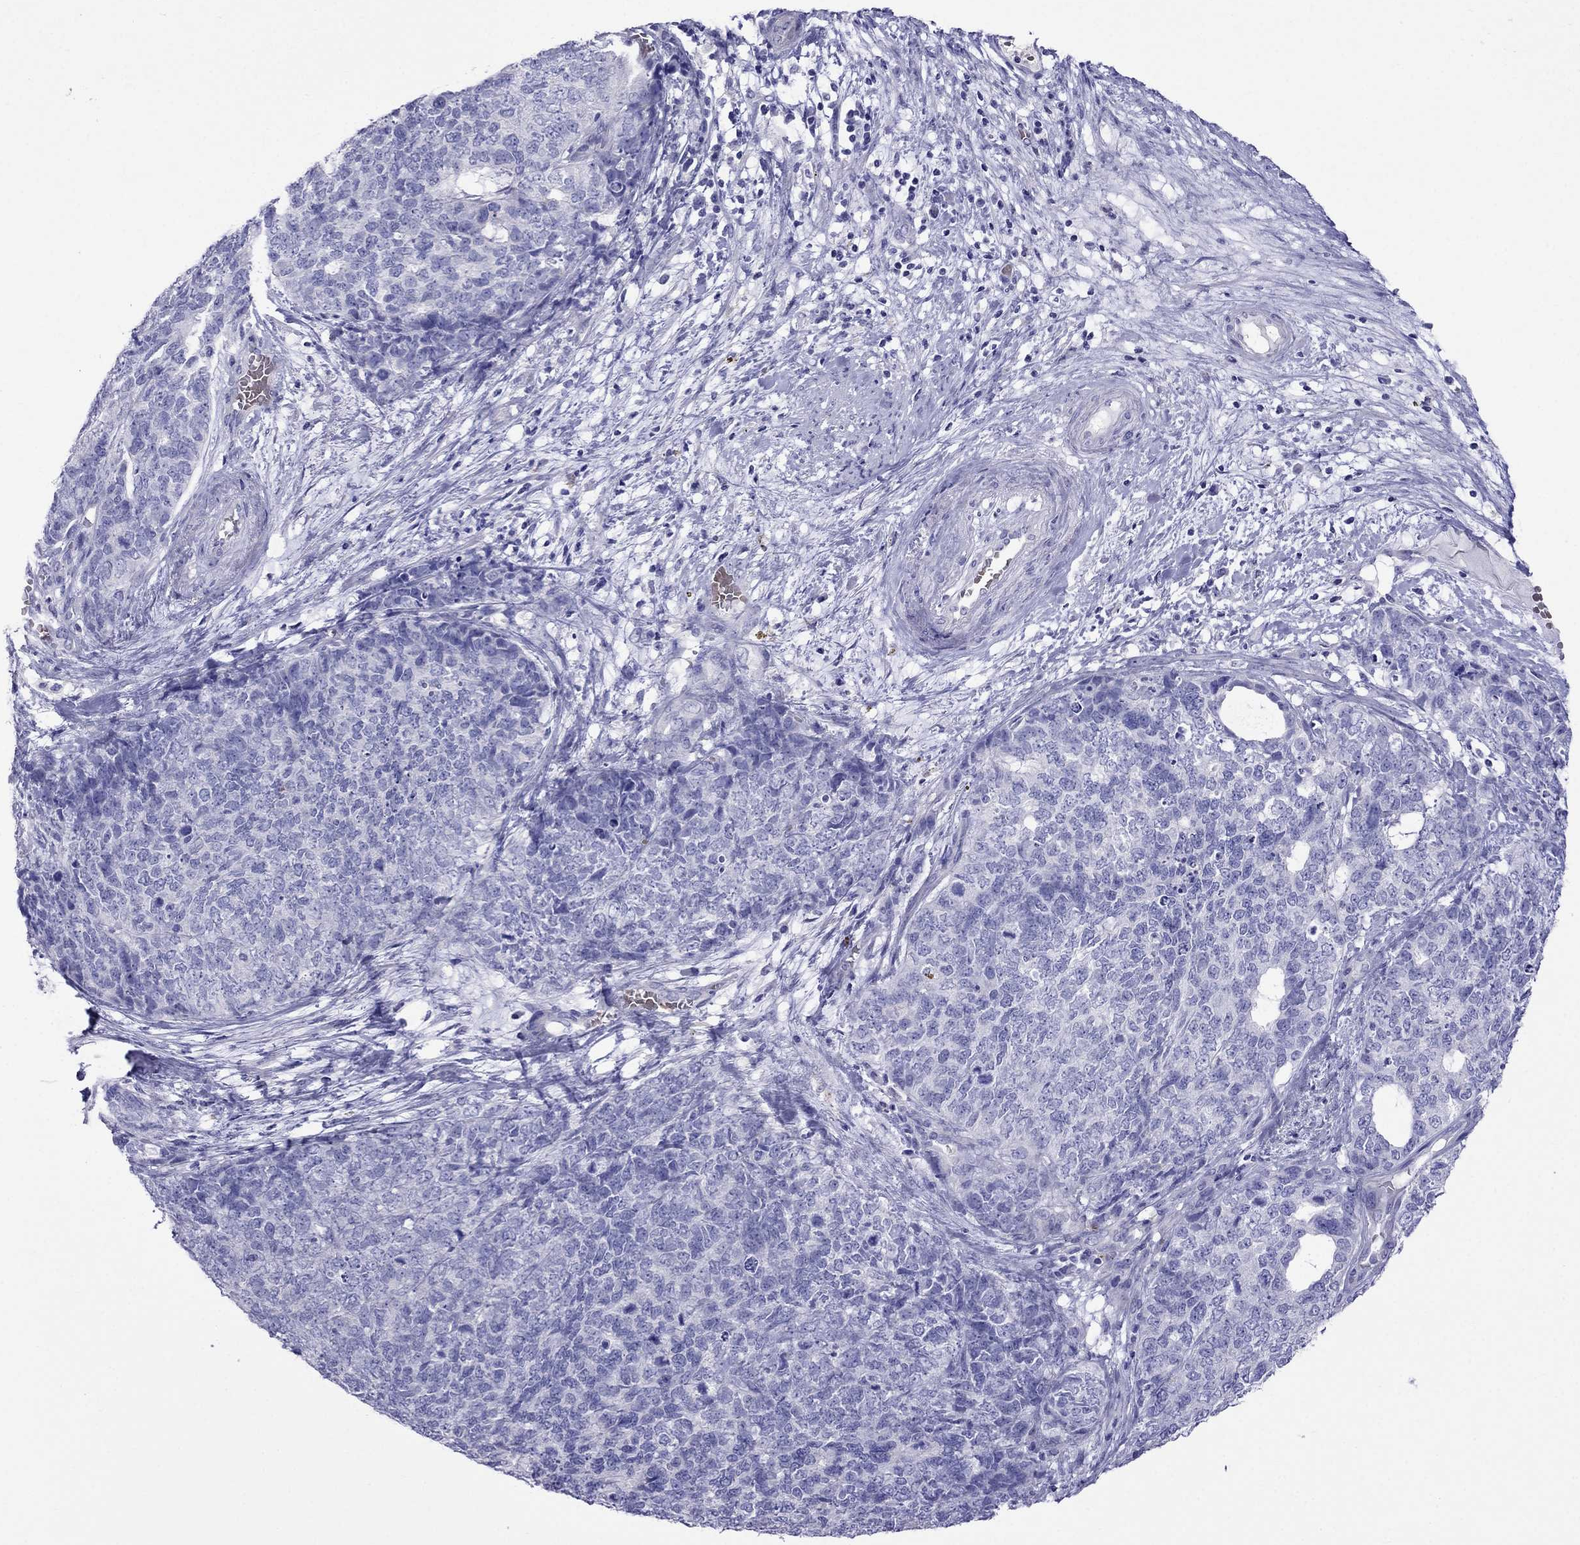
{"staining": {"intensity": "negative", "quantity": "none", "location": "none"}, "tissue": "cervical cancer", "cell_type": "Tumor cells", "image_type": "cancer", "snomed": [{"axis": "morphology", "description": "Squamous cell carcinoma, NOS"}, {"axis": "topography", "description": "Cervix"}], "caption": "Protein analysis of cervical squamous cell carcinoma shows no significant staining in tumor cells. (DAB (3,3'-diaminobenzidine) immunohistochemistry (IHC) visualized using brightfield microscopy, high magnification).", "gene": "TDRD1", "patient": {"sex": "female", "age": 63}}